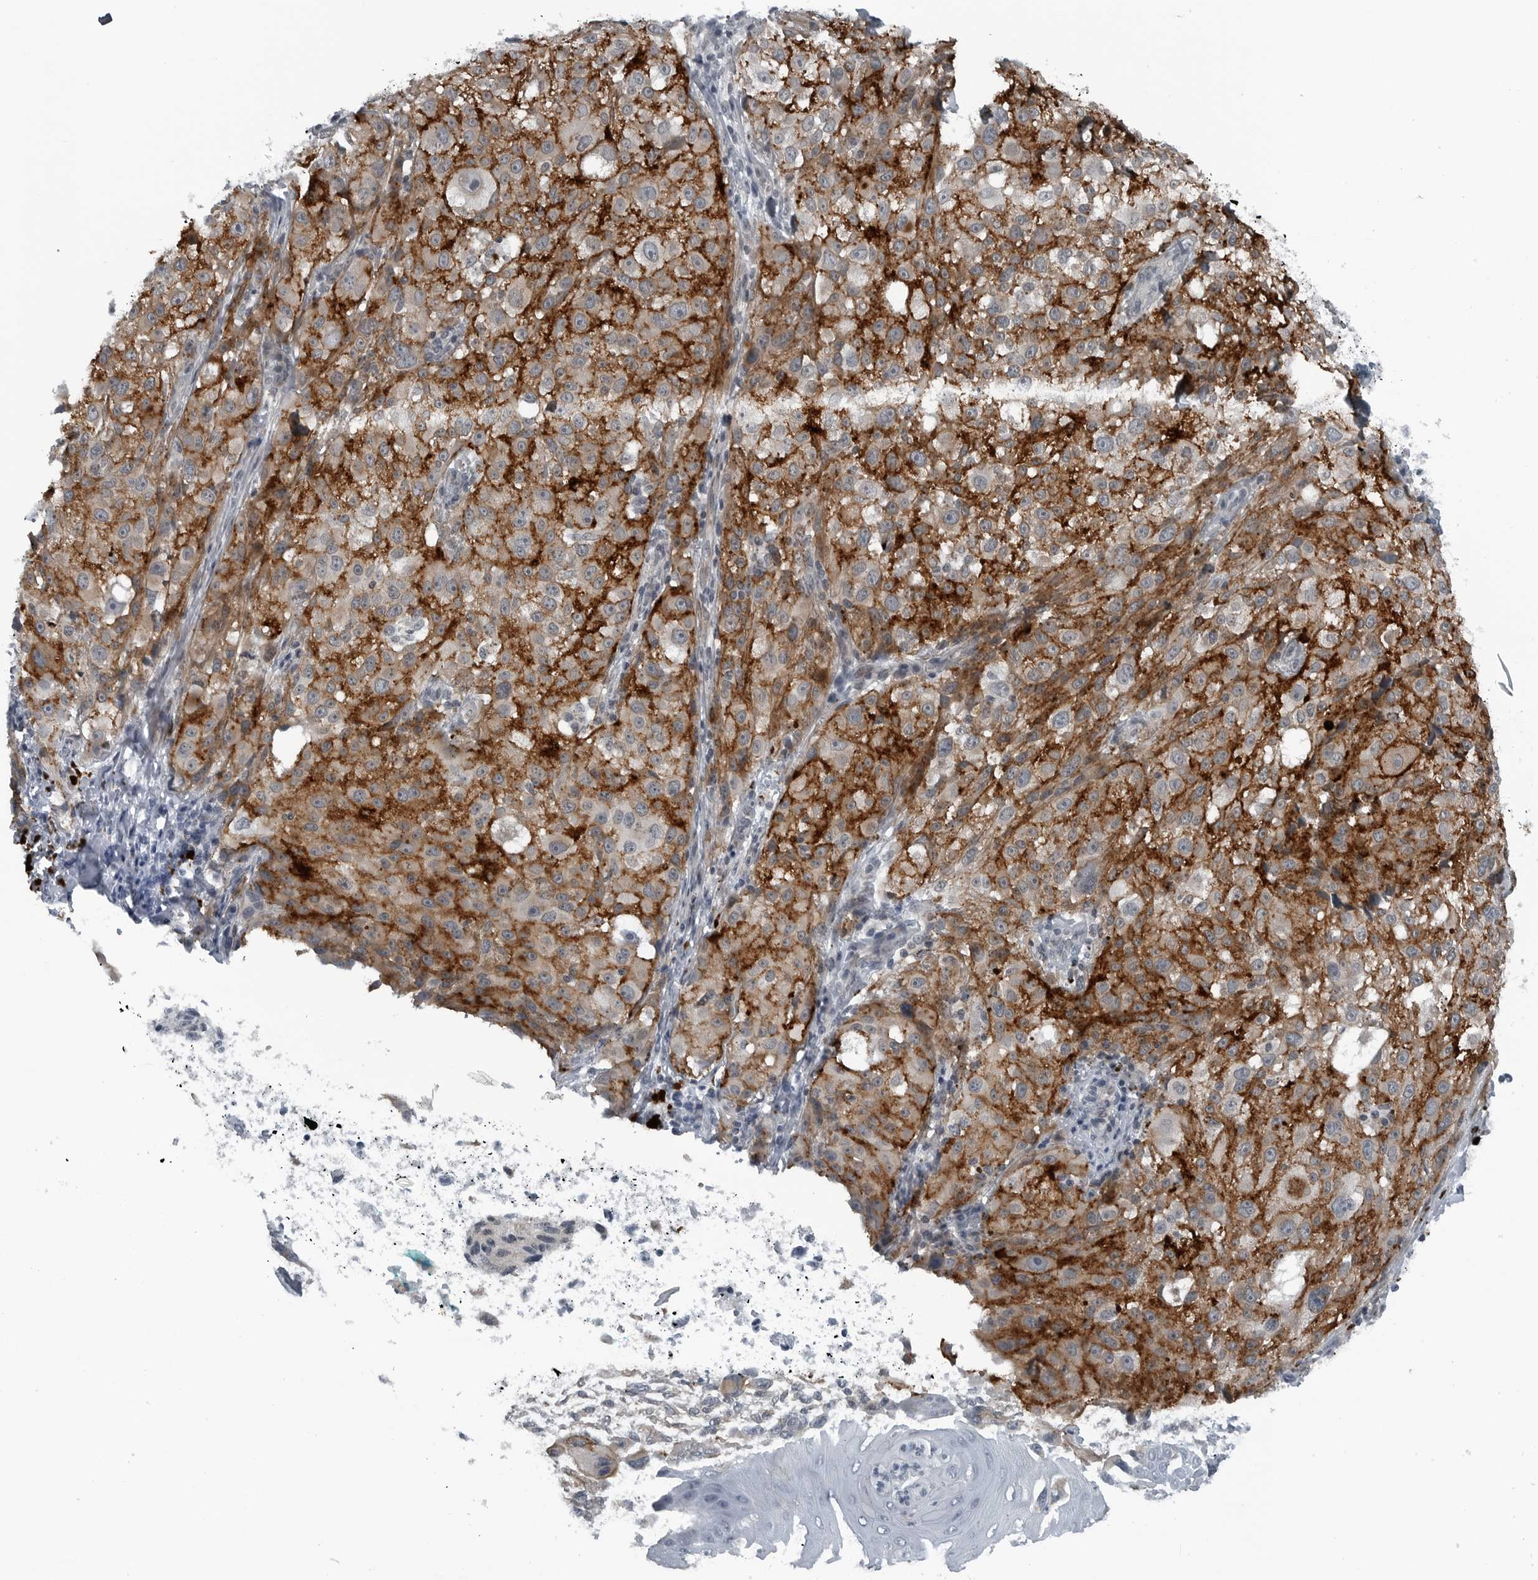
{"staining": {"intensity": "moderate", "quantity": "25%-75%", "location": "cytoplasmic/membranous"}, "tissue": "melanoma", "cell_type": "Tumor cells", "image_type": "cancer", "snomed": [{"axis": "morphology", "description": "Malignant melanoma, NOS"}, {"axis": "topography", "description": "Skin"}], "caption": "An image of human malignant melanoma stained for a protein reveals moderate cytoplasmic/membranous brown staining in tumor cells.", "gene": "GAK", "patient": {"sex": "female", "age": 73}}